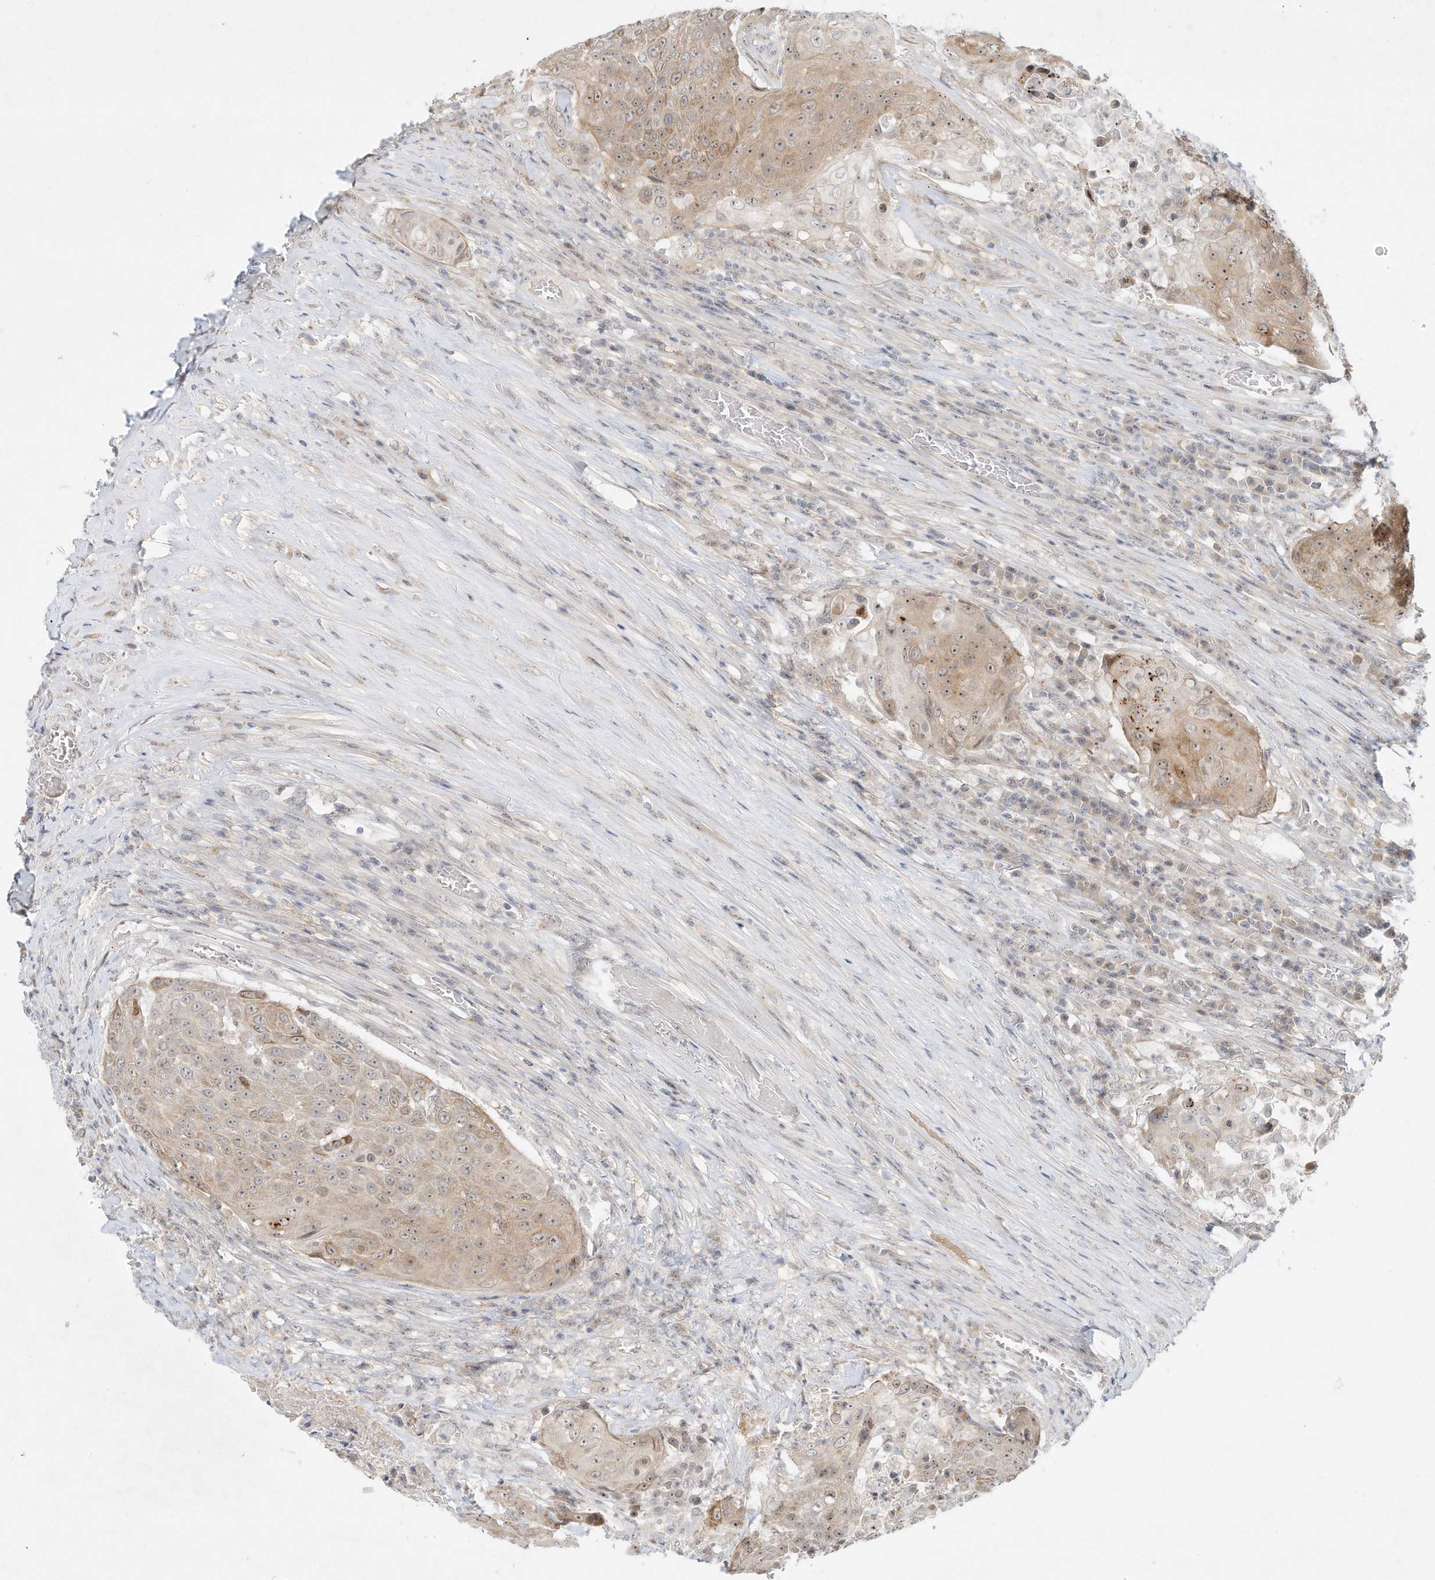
{"staining": {"intensity": "weak", "quantity": "25%-75%", "location": "cytoplasmic/membranous"}, "tissue": "urothelial cancer", "cell_type": "Tumor cells", "image_type": "cancer", "snomed": [{"axis": "morphology", "description": "Urothelial carcinoma, High grade"}, {"axis": "topography", "description": "Urinary bladder"}], "caption": "Tumor cells display low levels of weak cytoplasmic/membranous staining in about 25%-75% of cells in urothelial carcinoma (high-grade).", "gene": "PAK6", "patient": {"sex": "female", "age": 63}}